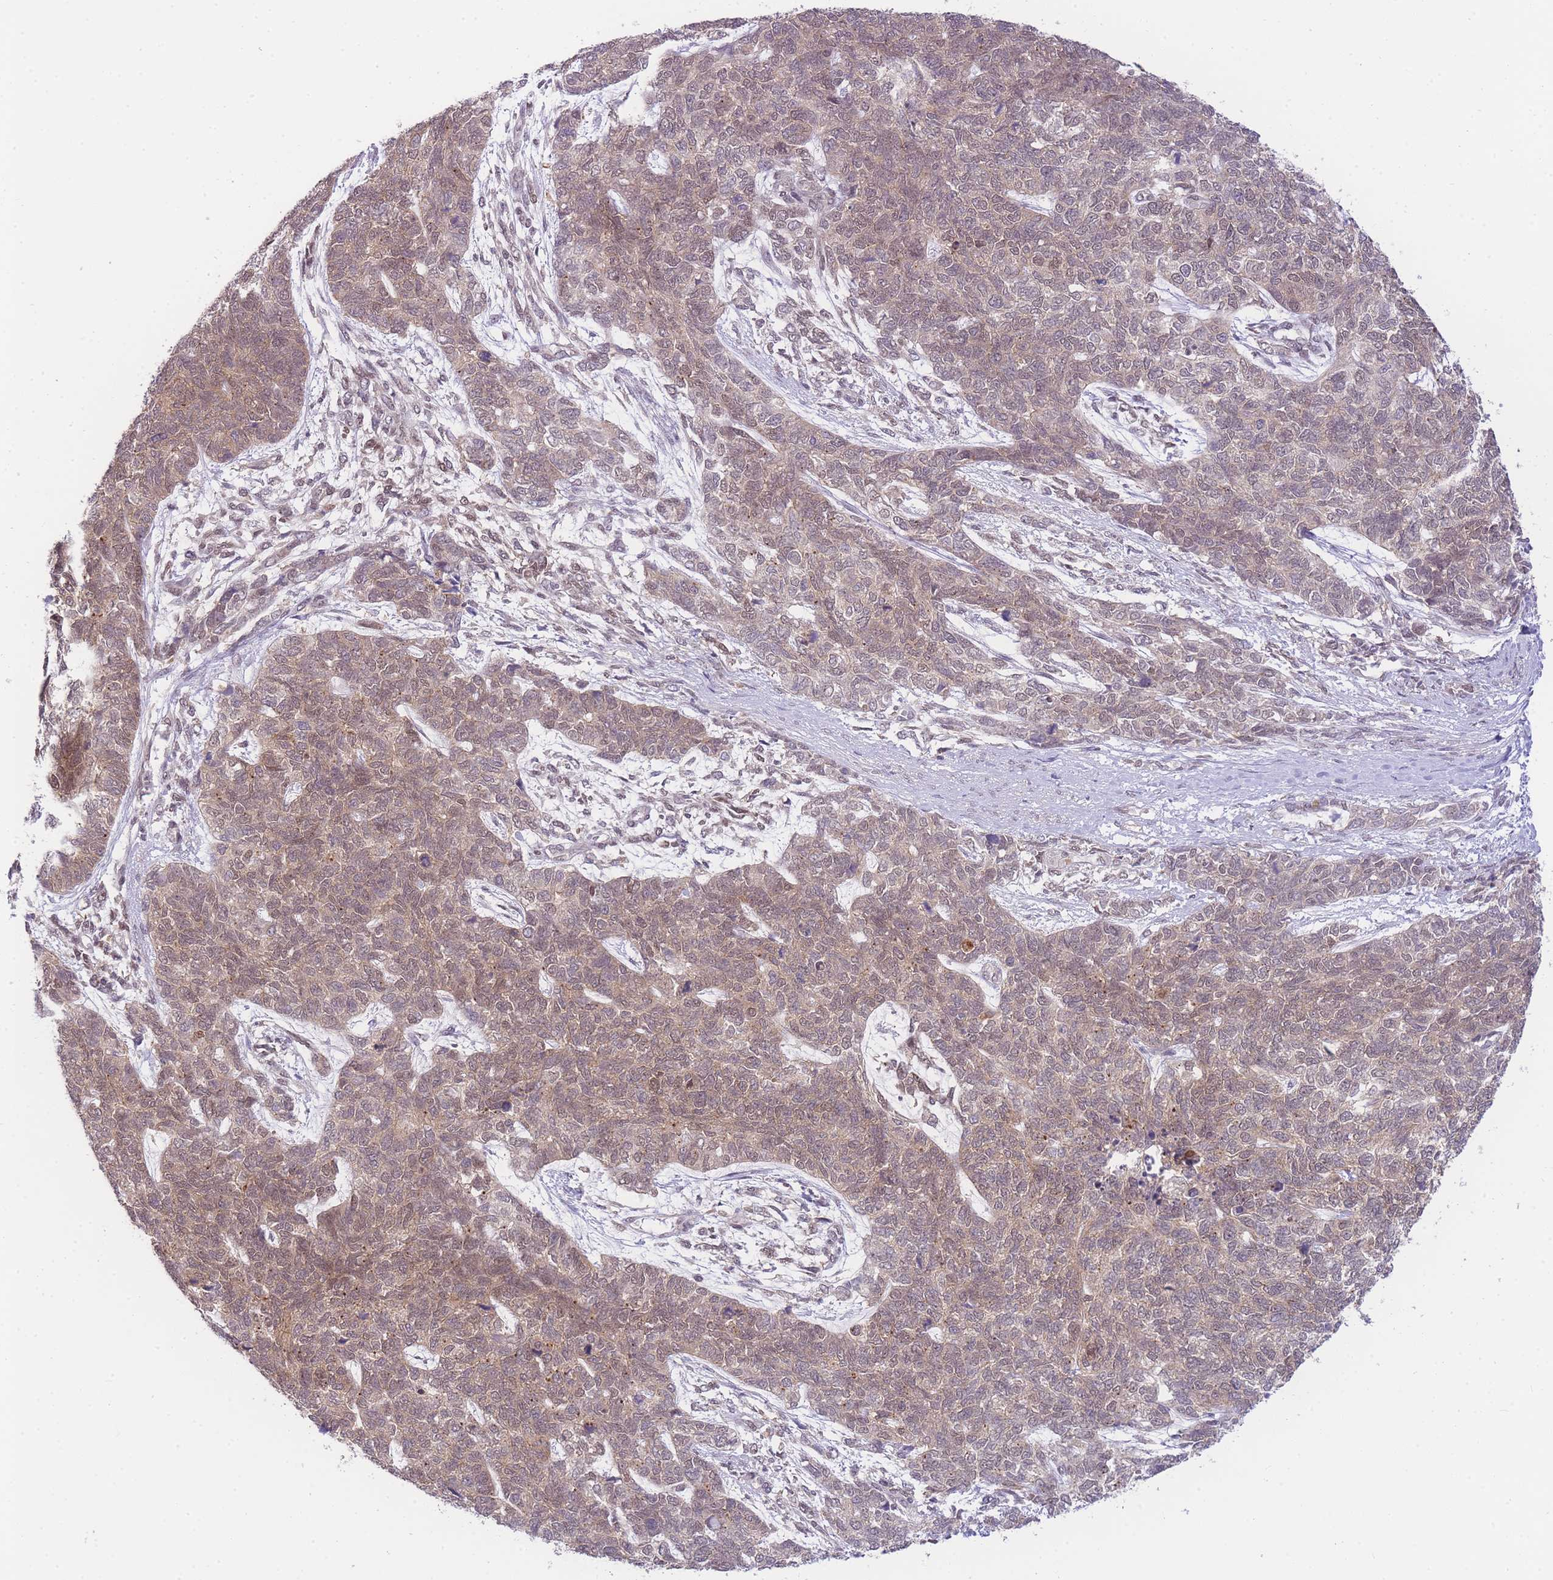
{"staining": {"intensity": "moderate", "quantity": ">75%", "location": "cytoplasmic/membranous,nuclear"}, "tissue": "cervical cancer", "cell_type": "Tumor cells", "image_type": "cancer", "snomed": [{"axis": "morphology", "description": "Squamous cell carcinoma, NOS"}, {"axis": "topography", "description": "Cervix"}], "caption": "Protein expression analysis of cervical cancer shows moderate cytoplasmic/membranous and nuclear staining in about >75% of tumor cells.", "gene": "UBXN7", "patient": {"sex": "female", "age": 63}}